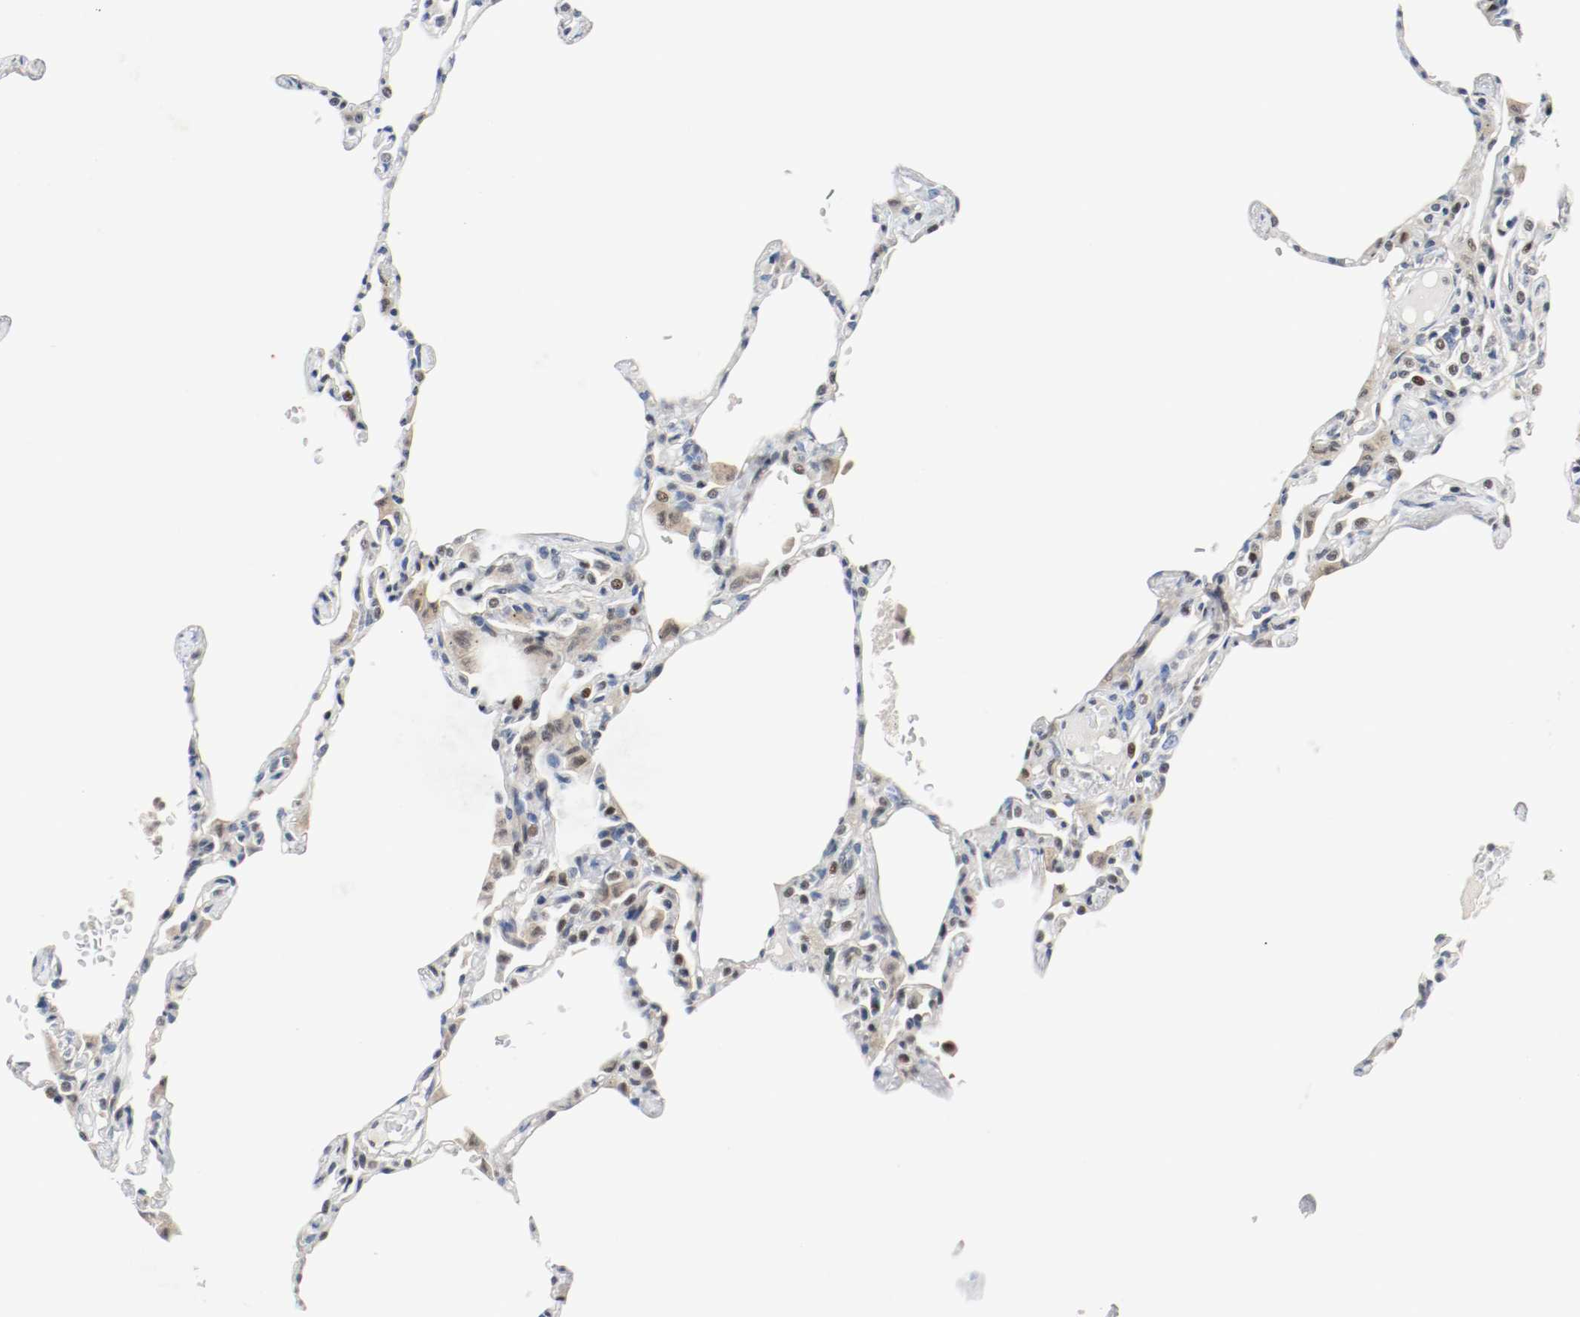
{"staining": {"intensity": "moderate", "quantity": "<25%", "location": "nuclear"}, "tissue": "lung", "cell_type": "Alveolar cells", "image_type": "normal", "snomed": [{"axis": "morphology", "description": "Normal tissue, NOS"}, {"axis": "topography", "description": "Lung"}], "caption": "Moderate nuclear expression for a protein is appreciated in approximately <25% of alveolar cells of benign lung using immunohistochemistry.", "gene": "ASH1L", "patient": {"sex": "female", "age": 49}}